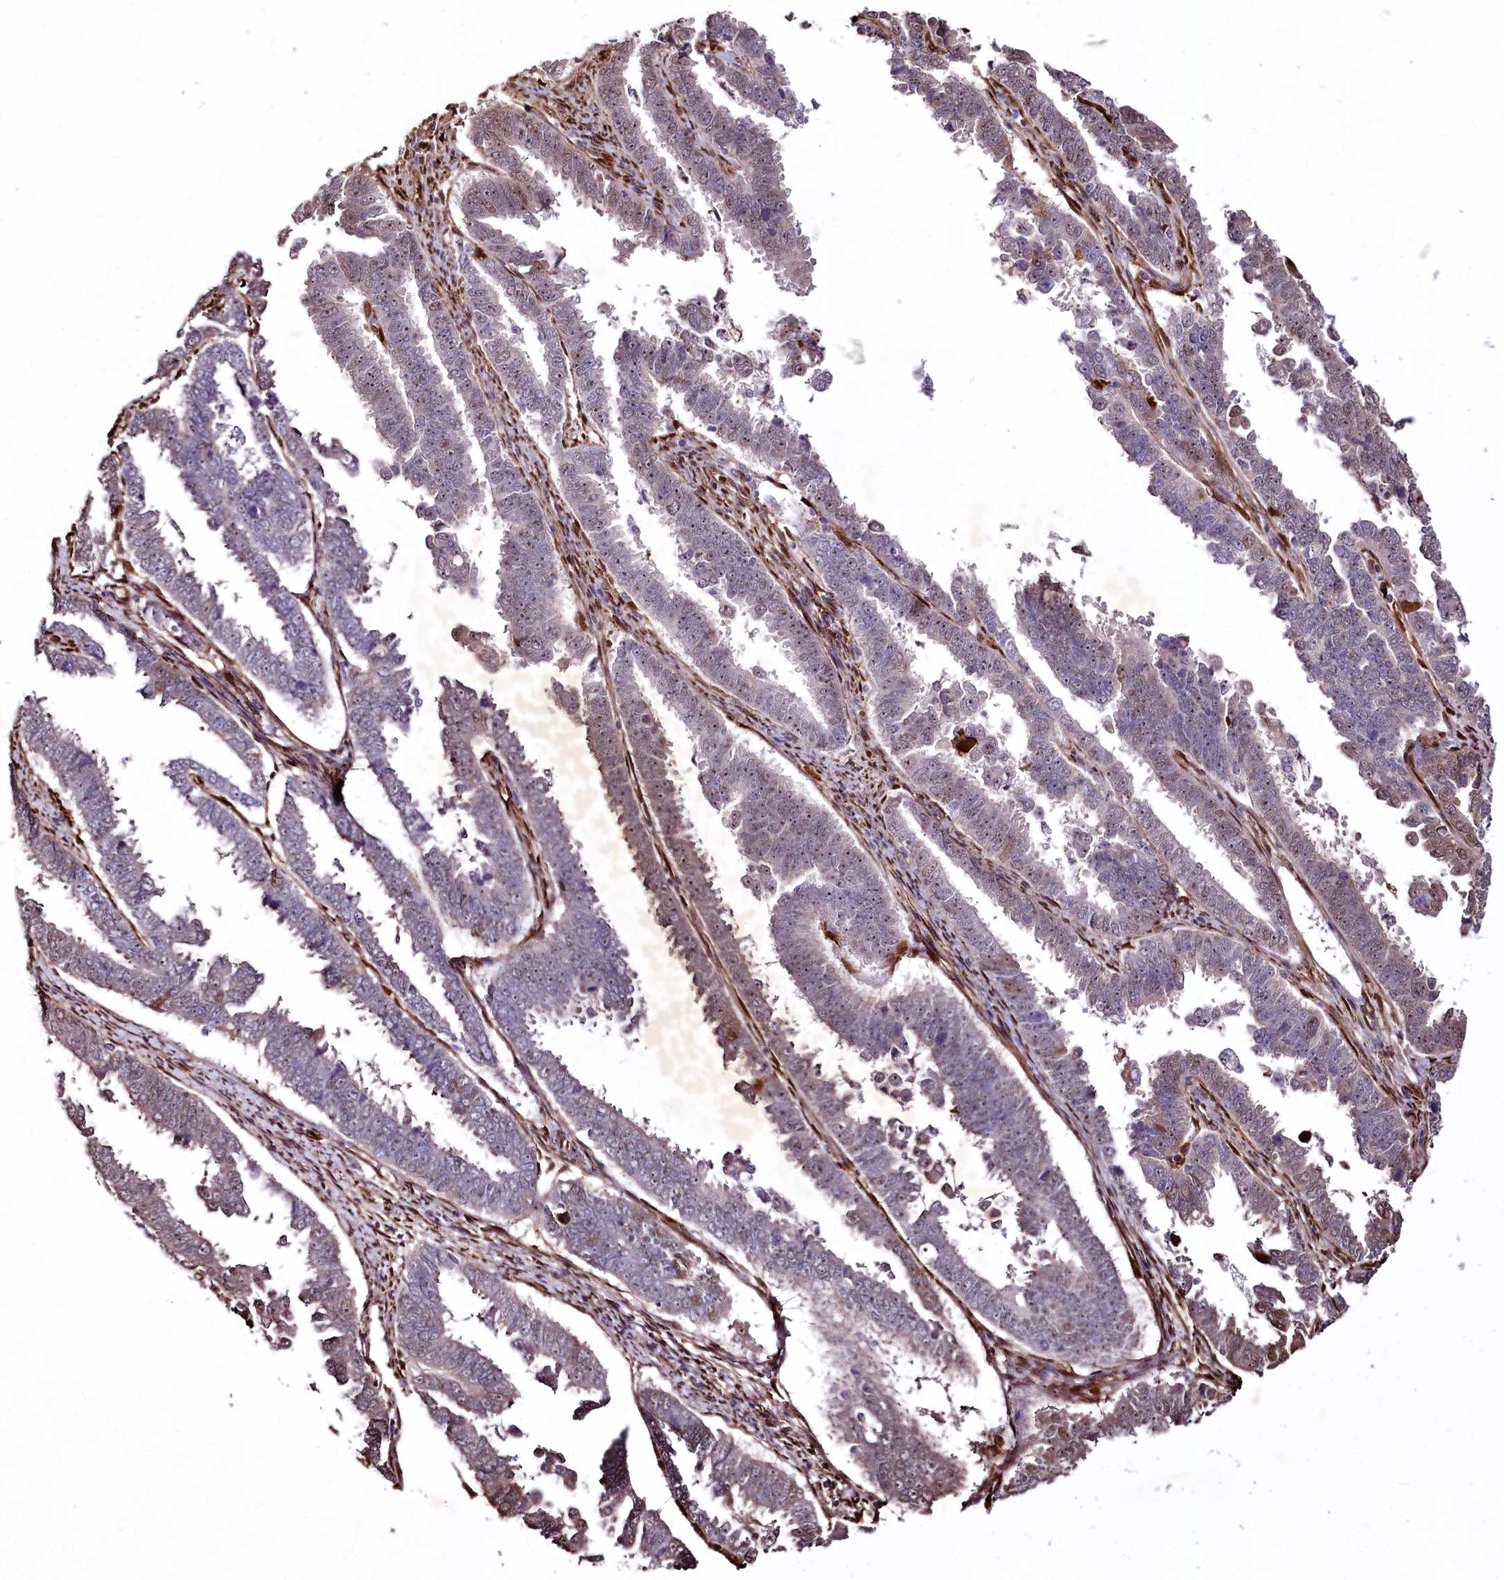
{"staining": {"intensity": "moderate", "quantity": "25%-75%", "location": "nuclear"}, "tissue": "endometrial cancer", "cell_type": "Tumor cells", "image_type": "cancer", "snomed": [{"axis": "morphology", "description": "Adenocarcinoma, NOS"}, {"axis": "topography", "description": "Endometrium"}], "caption": "Immunohistochemical staining of human adenocarcinoma (endometrial) exhibits moderate nuclear protein positivity in approximately 25%-75% of tumor cells. The staining was performed using DAB, with brown indicating positive protein expression. Nuclei are stained blue with hematoxylin.", "gene": "PTMS", "patient": {"sex": "female", "age": 75}}